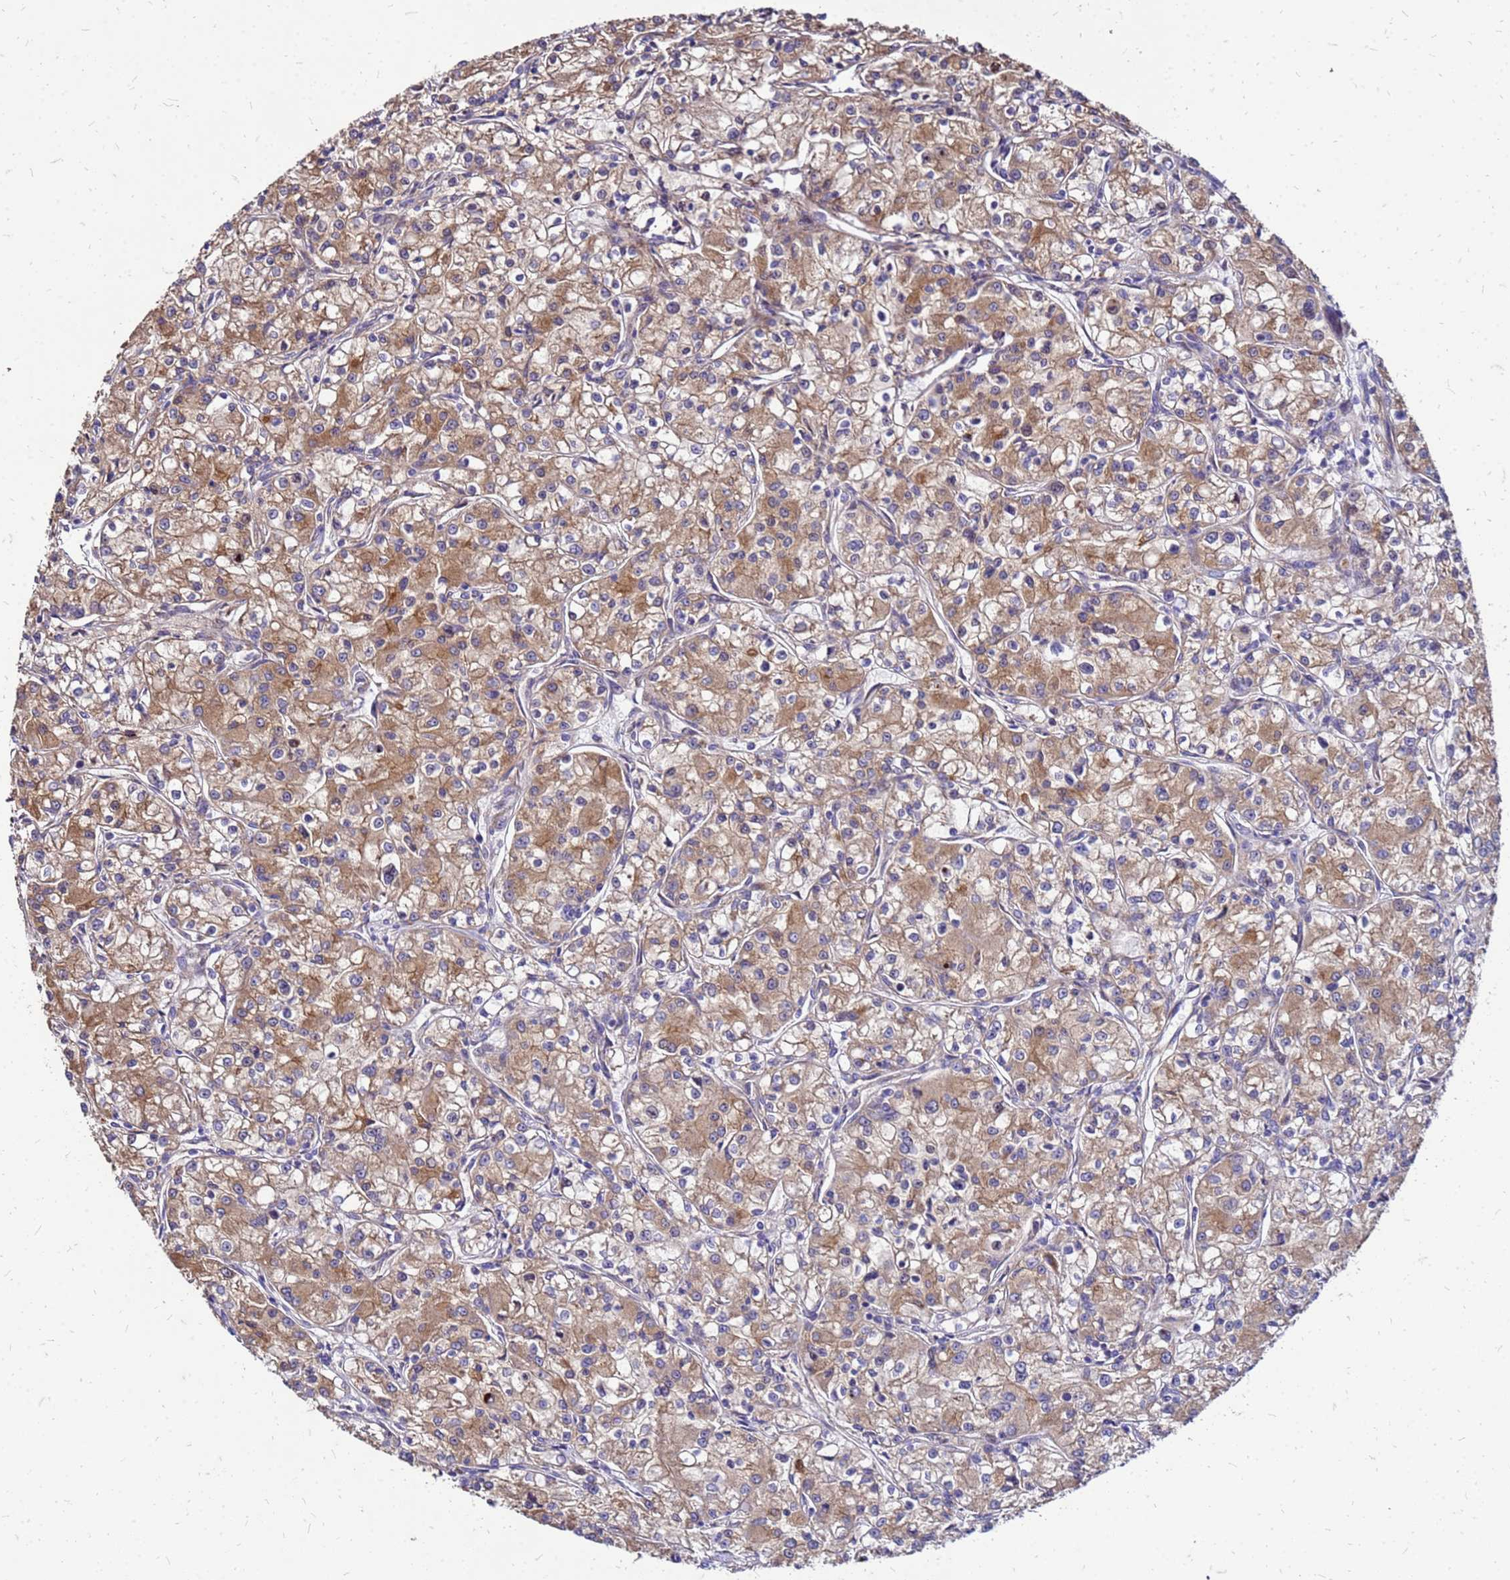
{"staining": {"intensity": "moderate", "quantity": ">75%", "location": "cytoplasmic/membranous"}, "tissue": "renal cancer", "cell_type": "Tumor cells", "image_type": "cancer", "snomed": [{"axis": "morphology", "description": "Adenocarcinoma, NOS"}, {"axis": "topography", "description": "Kidney"}], "caption": "A brown stain highlights moderate cytoplasmic/membranous positivity of a protein in human adenocarcinoma (renal) tumor cells.", "gene": "VMO1", "patient": {"sex": "female", "age": 59}}